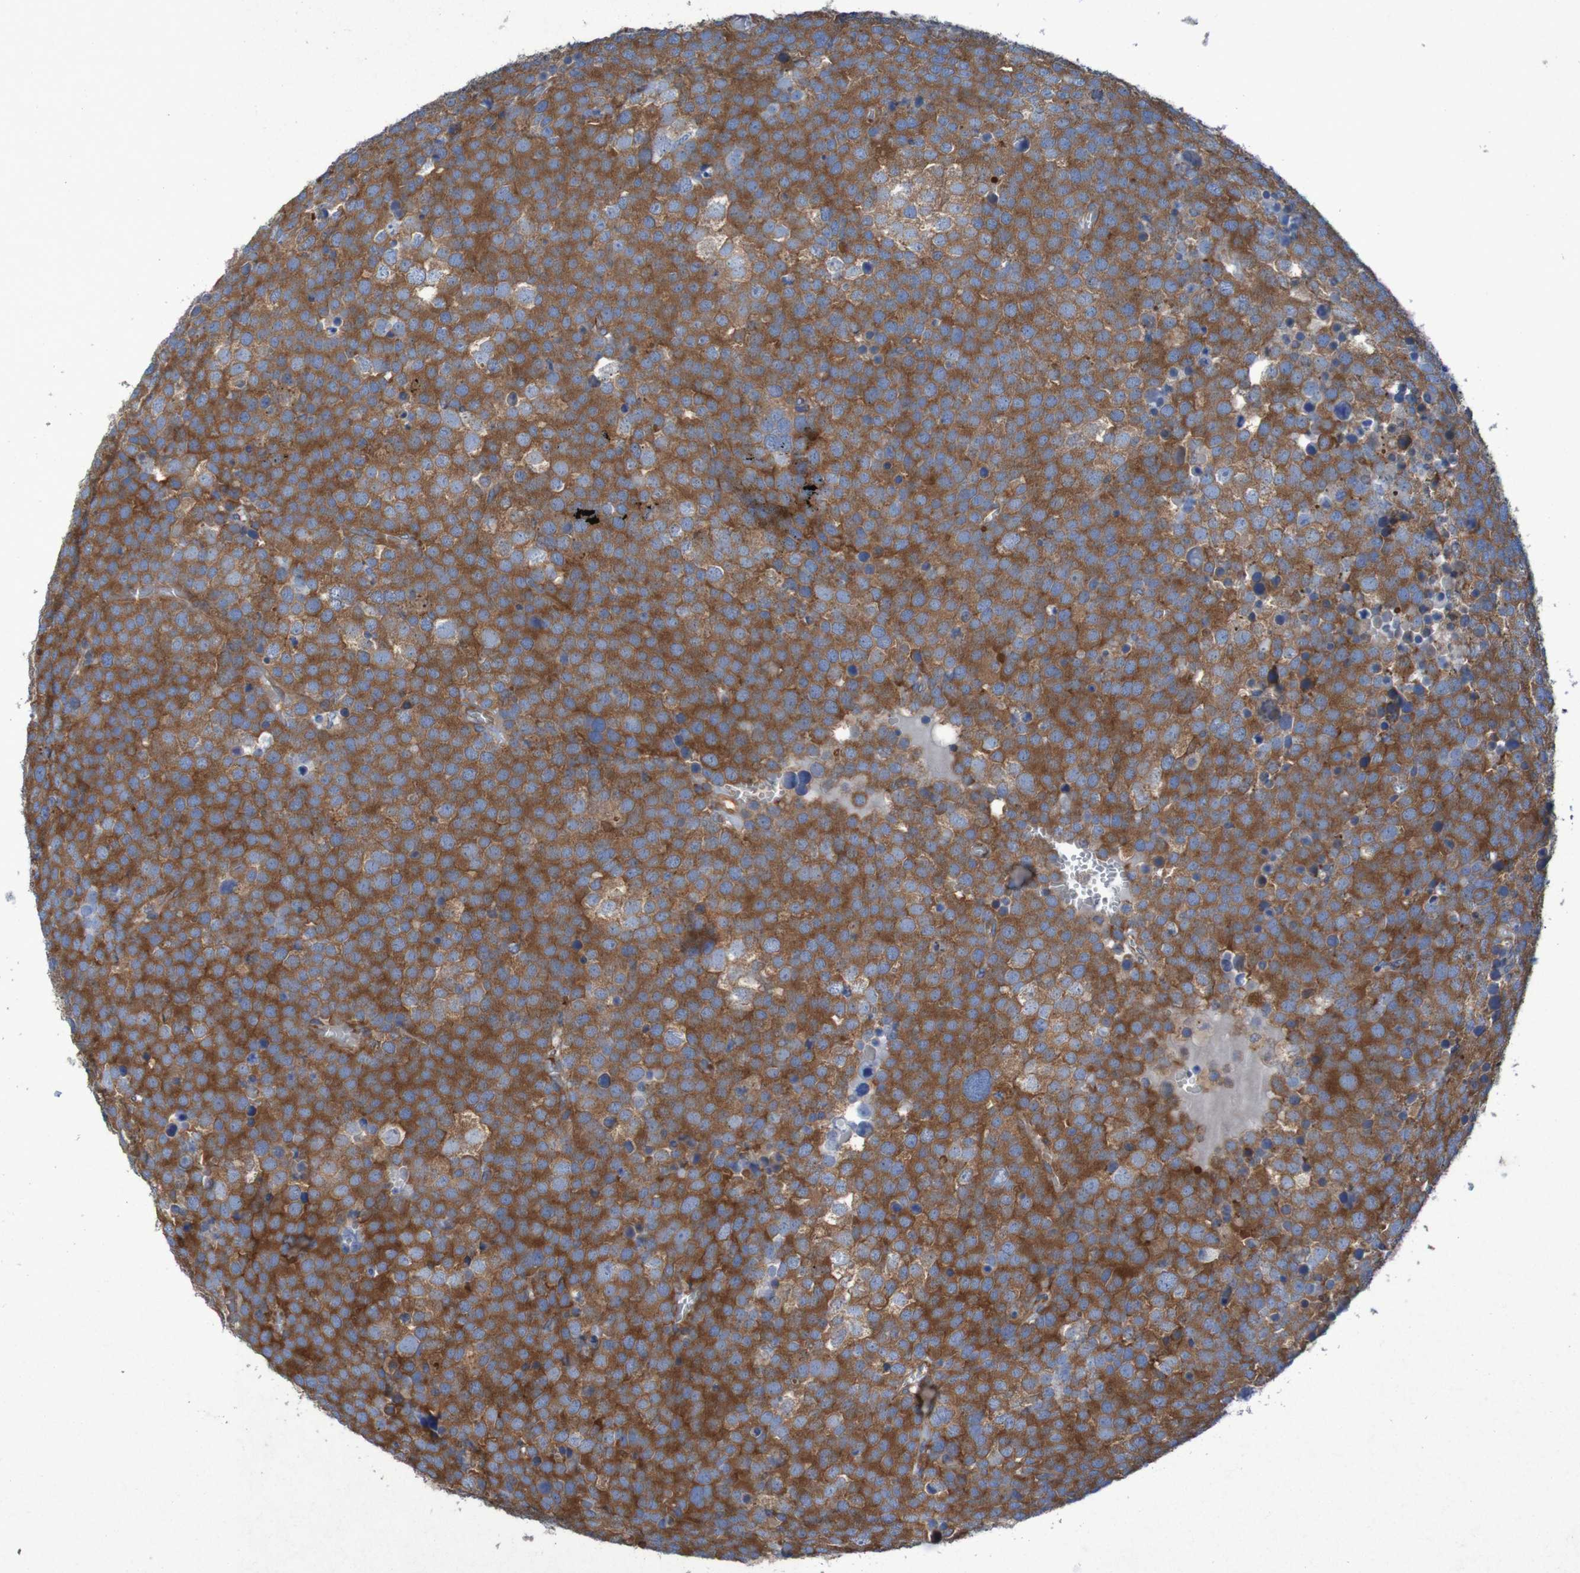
{"staining": {"intensity": "strong", "quantity": ">75%", "location": "cytoplasmic/membranous"}, "tissue": "testis cancer", "cell_type": "Tumor cells", "image_type": "cancer", "snomed": [{"axis": "morphology", "description": "Seminoma, NOS"}, {"axis": "topography", "description": "Testis"}], "caption": "This image reveals testis cancer stained with IHC to label a protein in brown. The cytoplasmic/membranous of tumor cells show strong positivity for the protein. Nuclei are counter-stained blue.", "gene": "RPL10", "patient": {"sex": "male", "age": 71}}